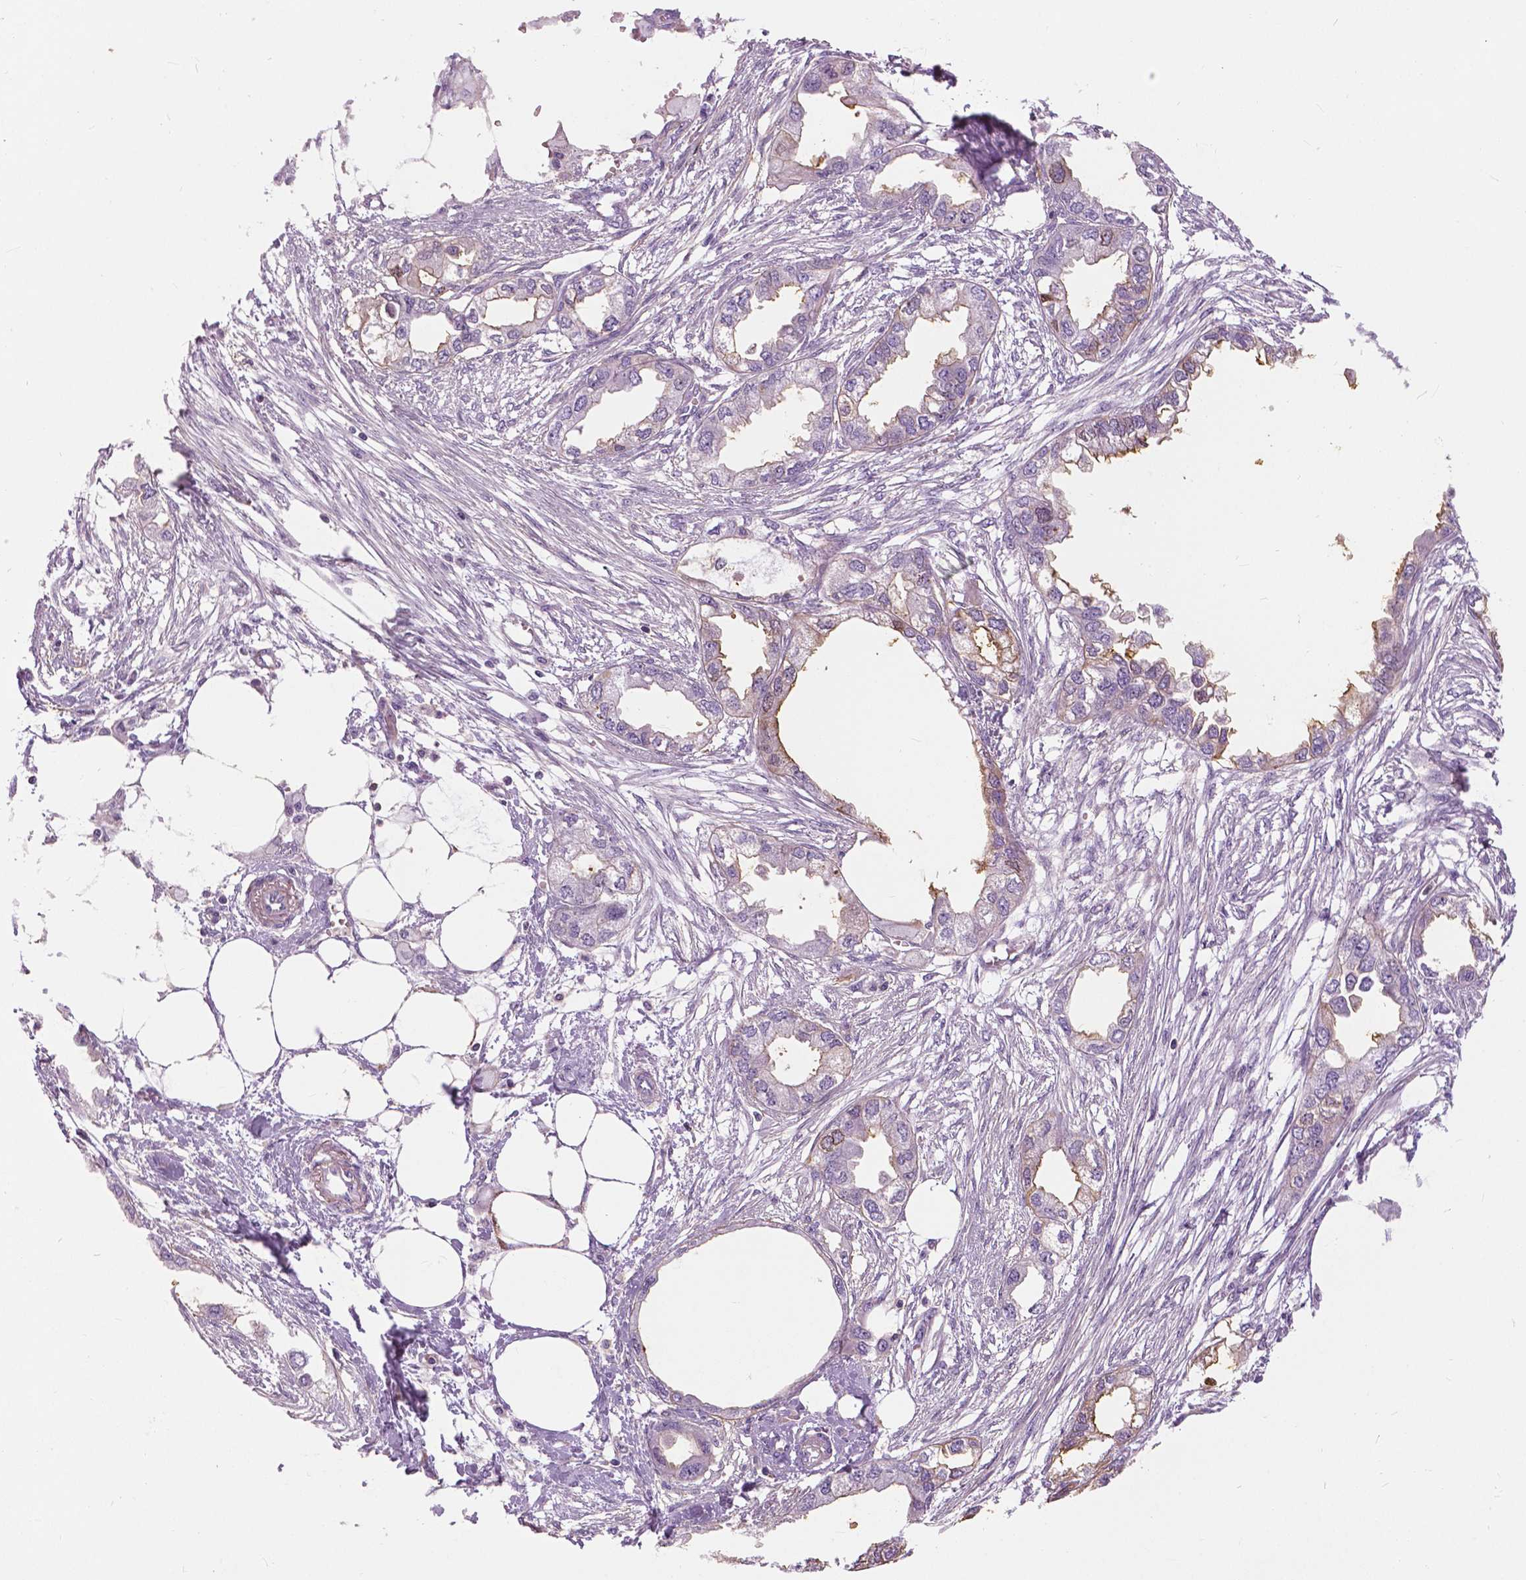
{"staining": {"intensity": "weak", "quantity": "<25%", "location": "cytoplasmic/membranous"}, "tissue": "endometrial cancer", "cell_type": "Tumor cells", "image_type": "cancer", "snomed": [{"axis": "morphology", "description": "Adenocarcinoma, NOS"}, {"axis": "morphology", "description": "Adenocarcinoma, metastatic, NOS"}, {"axis": "topography", "description": "Adipose tissue"}, {"axis": "topography", "description": "Endometrium"}], "caption": "The immunohistochemistry histopathology image has no significant positivity in tumor cells of endometrial cancer tissue. (DAB (3,3'-diaminobenzidine) IHC visualized using brightfield microscopy, high magnification).", "gene": "ANXA13", "patient": {"sex": "female", "age": 67}}